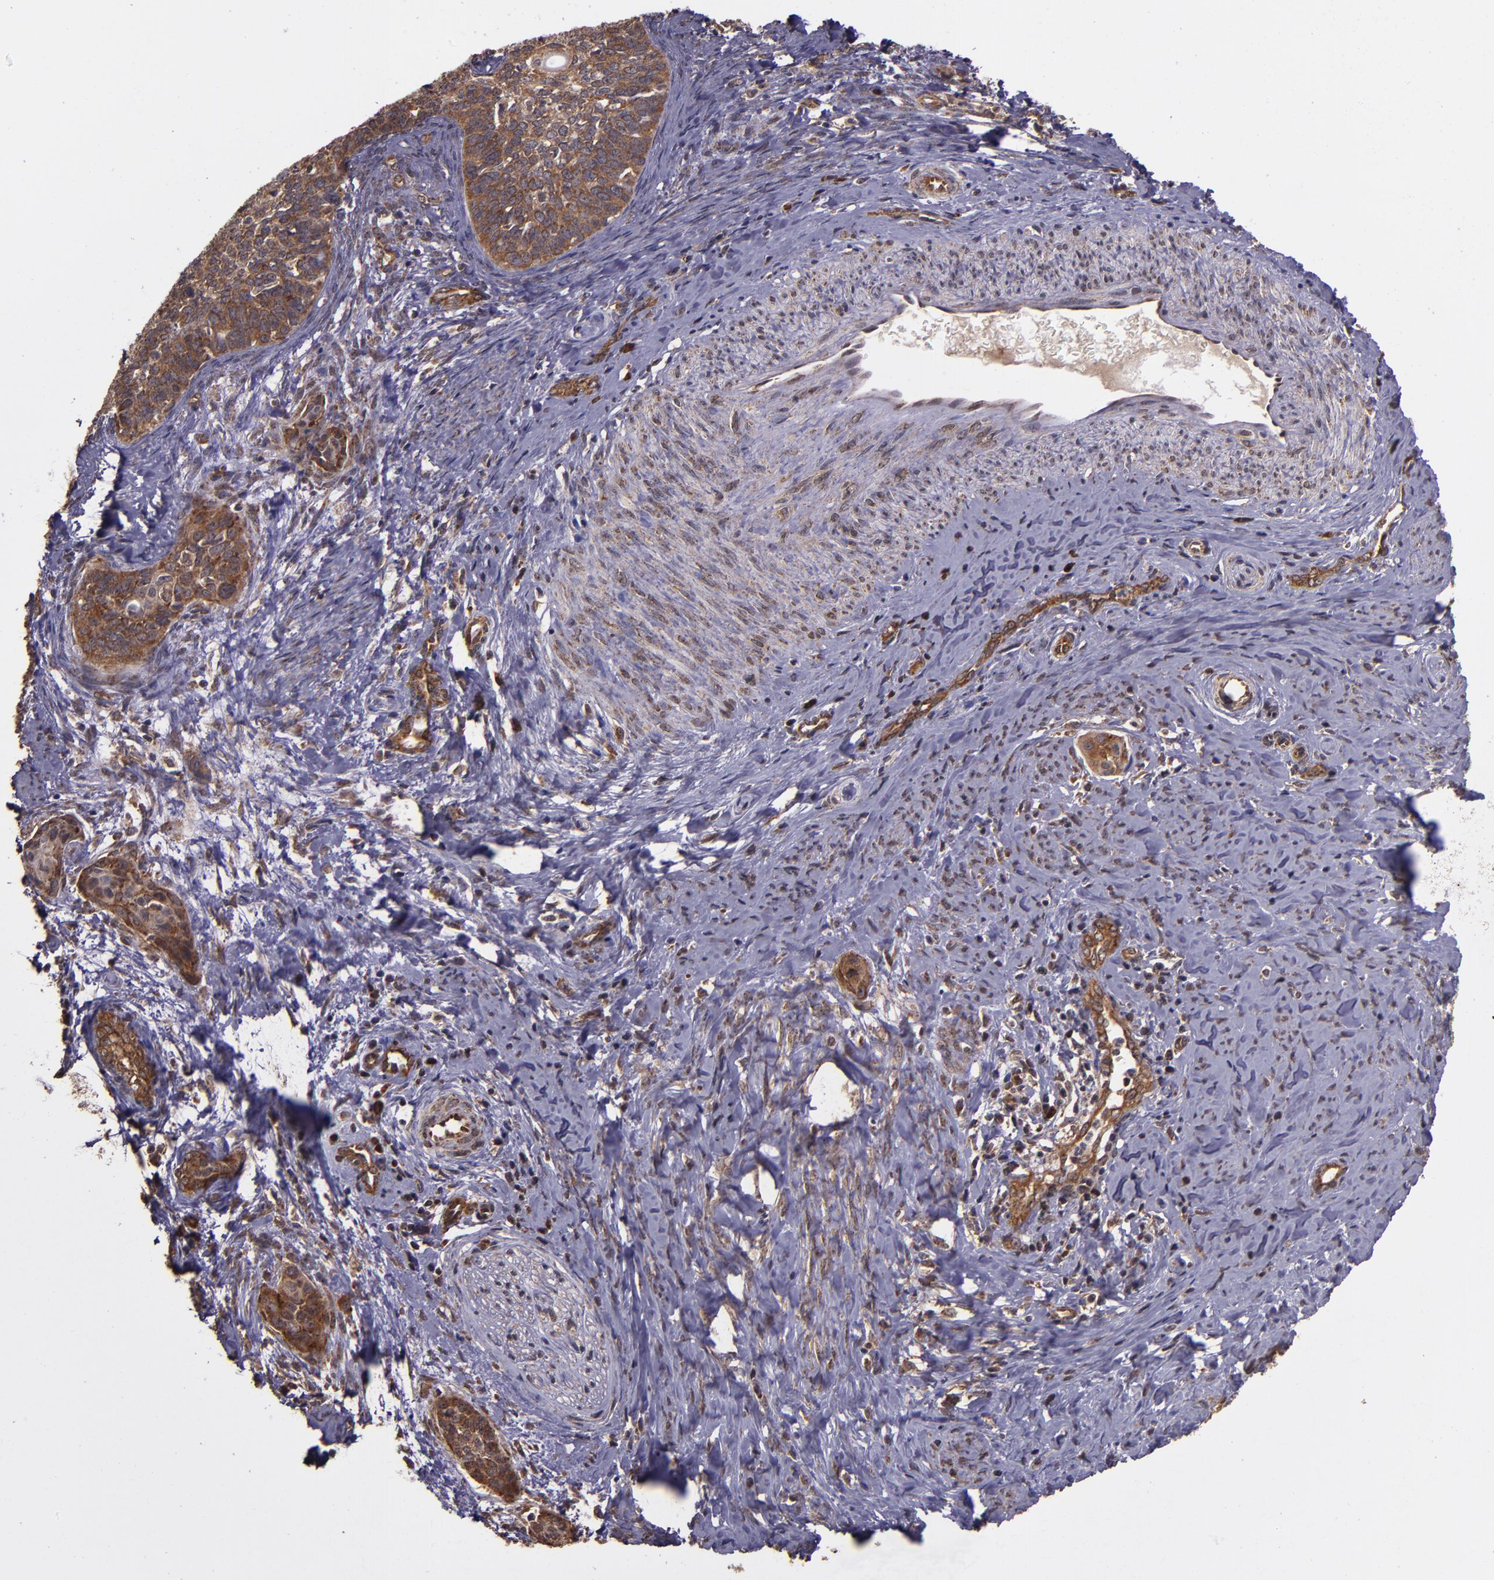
{"staining": {"intensity": "strong", "quantity": ">75%", "location": "cytoplasmic/membranous"}, "tissue": "cervical cancer", "cell_type": "Tumor cells", "image_type": "cancer", "snomed": [{"axis": "morphology", "description": "Squamous cell carcinoma, NOS"}, {"axis": "topography", "description": "Cervix"}], "caption": "Tumor cells display strong cytoplasmic/membranous positivity in approximately >75% of cells in cervical squamous cell carcinoma. The staining was performed using DAB (3,3'-diaminobenzidine) to visualize the protein expression in brown, while the nuclei were stained in blue with hematoxylin (Magnification: 20x).", "gene": "USP51", "patient": {"sex": "female", "age": 33}}